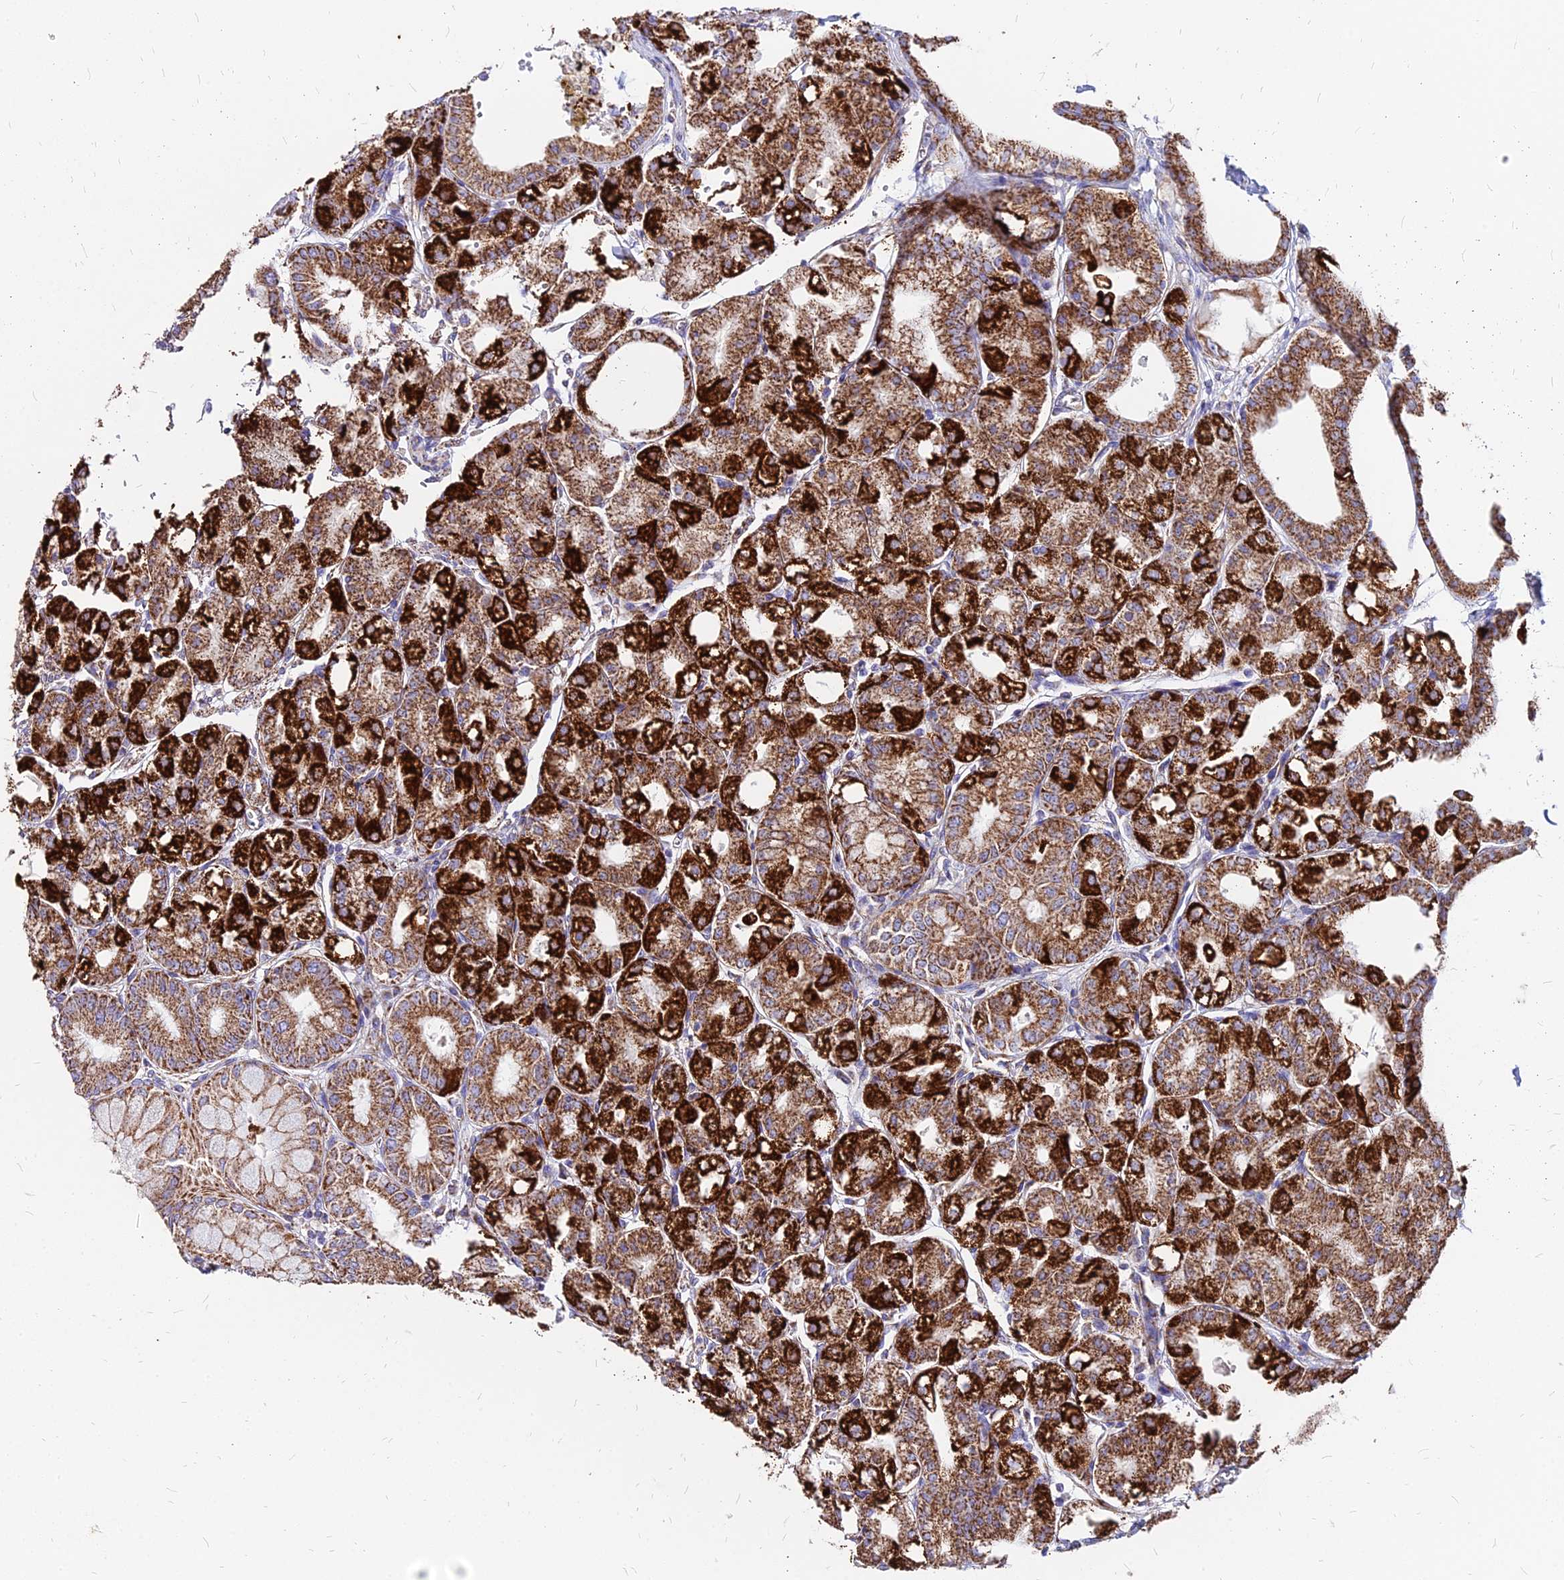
{"staining": {"intensity": "strong", "quantity": ">75%", "location": "cytoplasmic/membranous"}, "tissue": "stomach", "cell_type": "Glandular cells", "image_type": "normal", "snomed": [{"axis": "morphology", "description": "Normal tissue, NOS"}, {"axis": "topography", "description": "Stomach, lower"}], "caption": "The immunohistochemical stain shows strong cytoplasmic/membranous staining in glandular cells of unremarkable stomach. Using DAB (3,3'-diaminobenzidine) (brown) and hematoxylin (blue) stains, captured at high magnification using brightfield microscopy.", "gene": "DLD", "patient": {"sex": "male", "age": 71}}